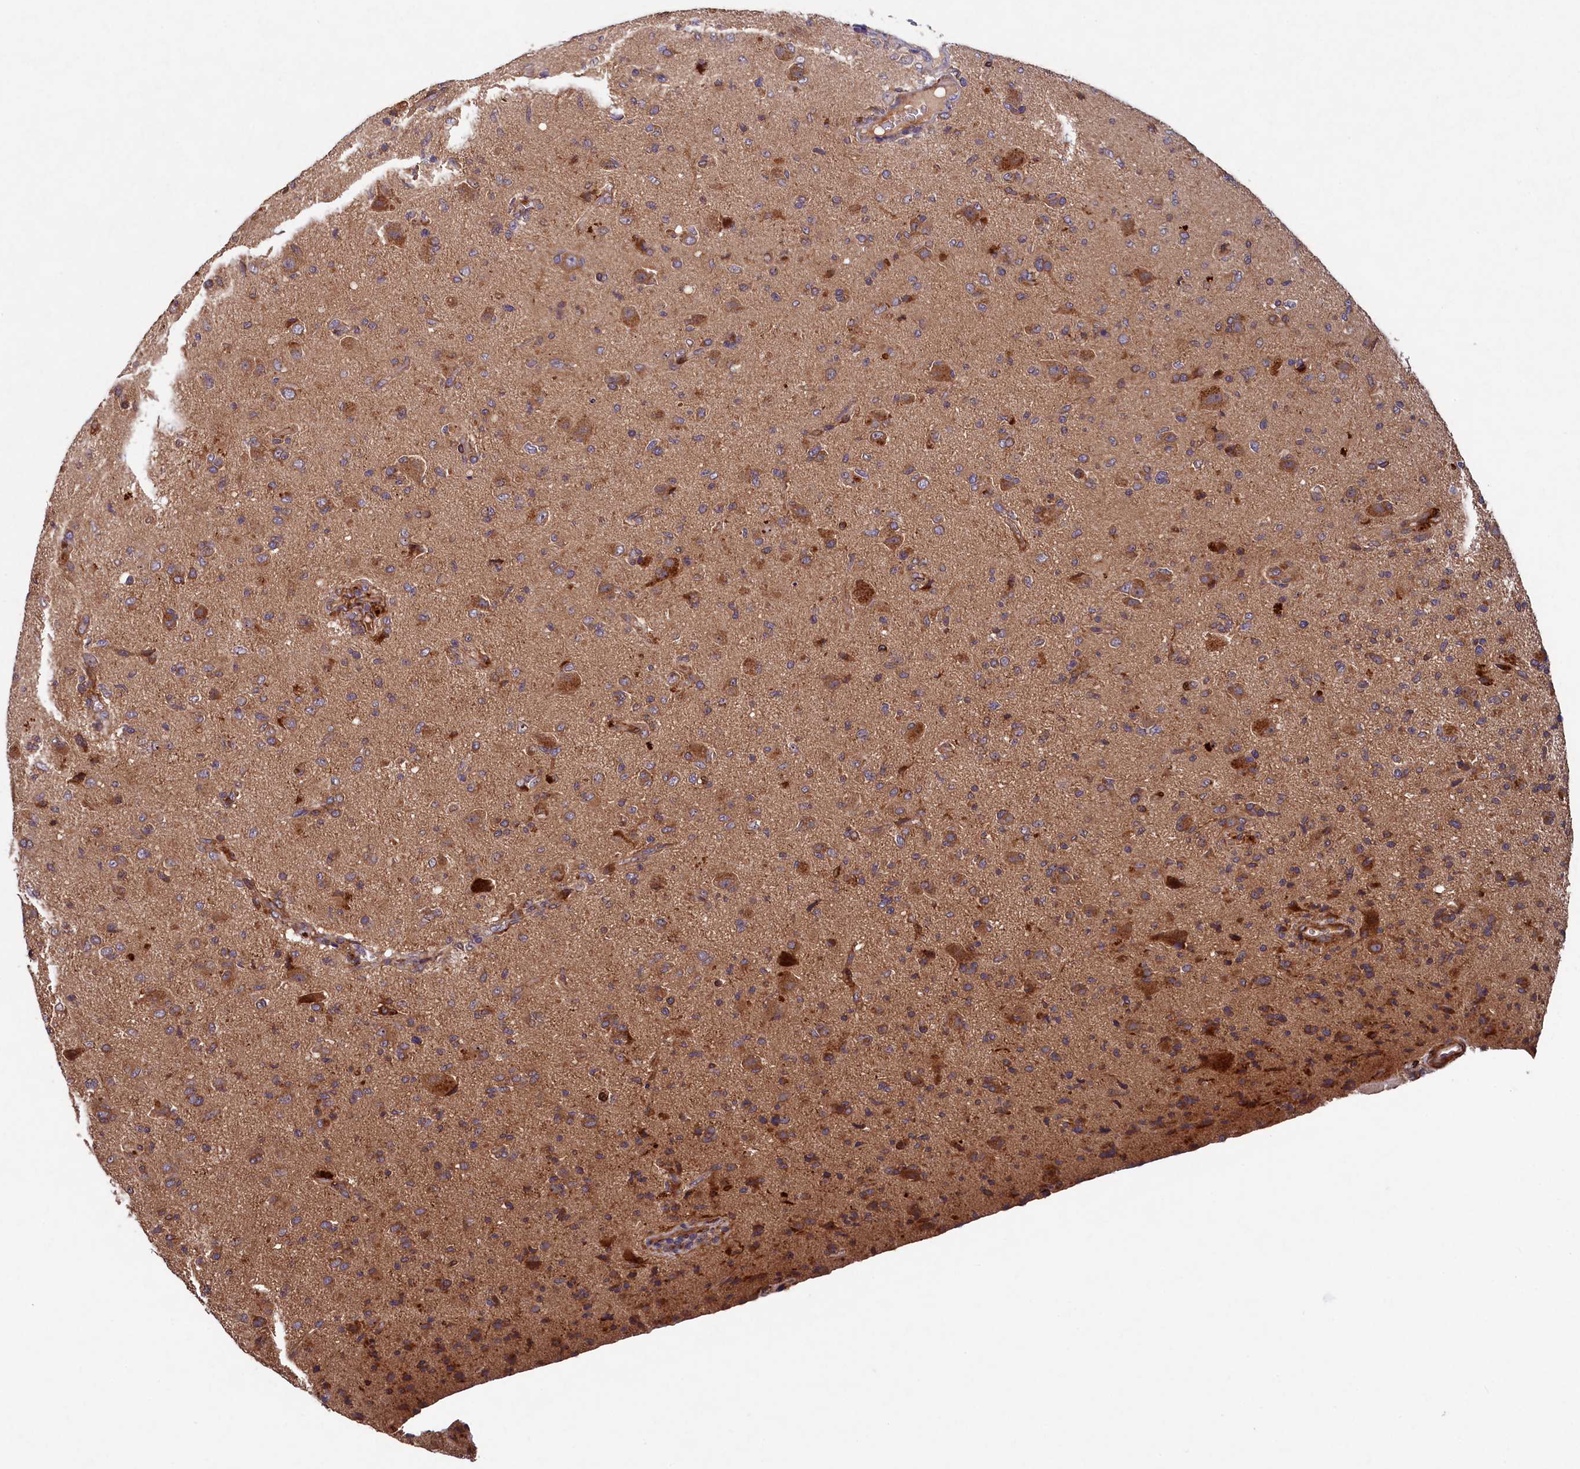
{"staining": {"intensity": "moderate", "quantity": ">75%", "location": "cytoplasmic/membranous"}, "tissue": "glioma", "cell_type": "Tumor cells", "image_type": "cancer", "snomed": [{"axis": "morphology", "description": "Glioma, malignant, High grade"}, {"axis": "topography", "description": "Brain"}], "caption": "Protein analysis of malignant glioma (high-grade) tissue shows moderate cytoplasmic/membranous expression in about >75% of tumor cells.", "gene": "ARRDC4", "patient": {"sex": "female", "age": 57}}